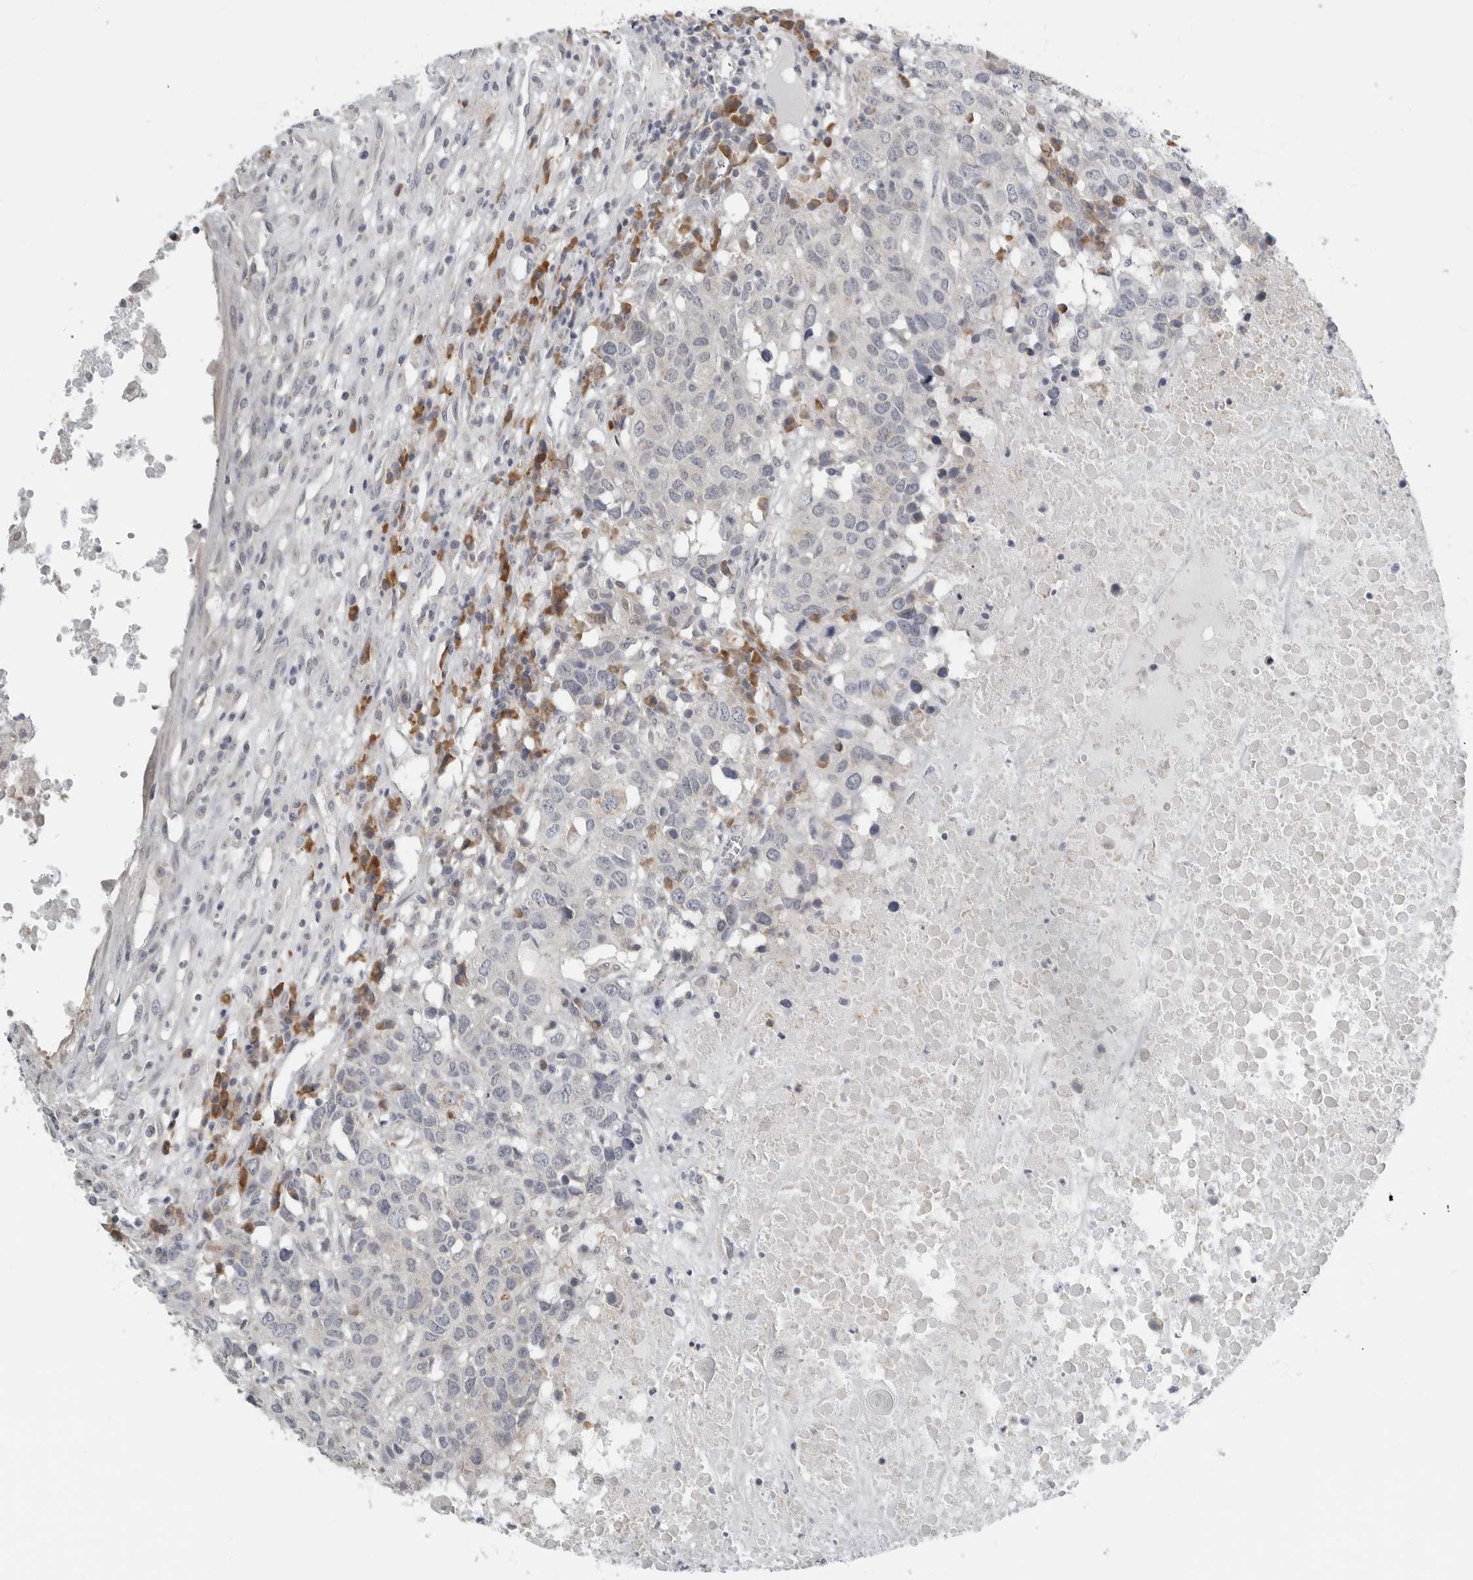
{"staining": {"intensity": "negative", "quantity": "none", "location": "none"}, "tissue": "head and neck cancer", "cell_type": "Tumor cells", "image_type": "cancer", "snomed": [{"axis": "morphology", "description": "Squamous cell carcinoma, NOS"}, {"axis": "topography", "description": "Head-Neck"}], "caption": "This is a histopathology image of immunohistochemistry (IHC) staining of head and neck squamous cell carcinoma, which shows no expression in tumor cells.", "gene": "IL12RB2", "patient": {"sex": "male", "age": 66}}